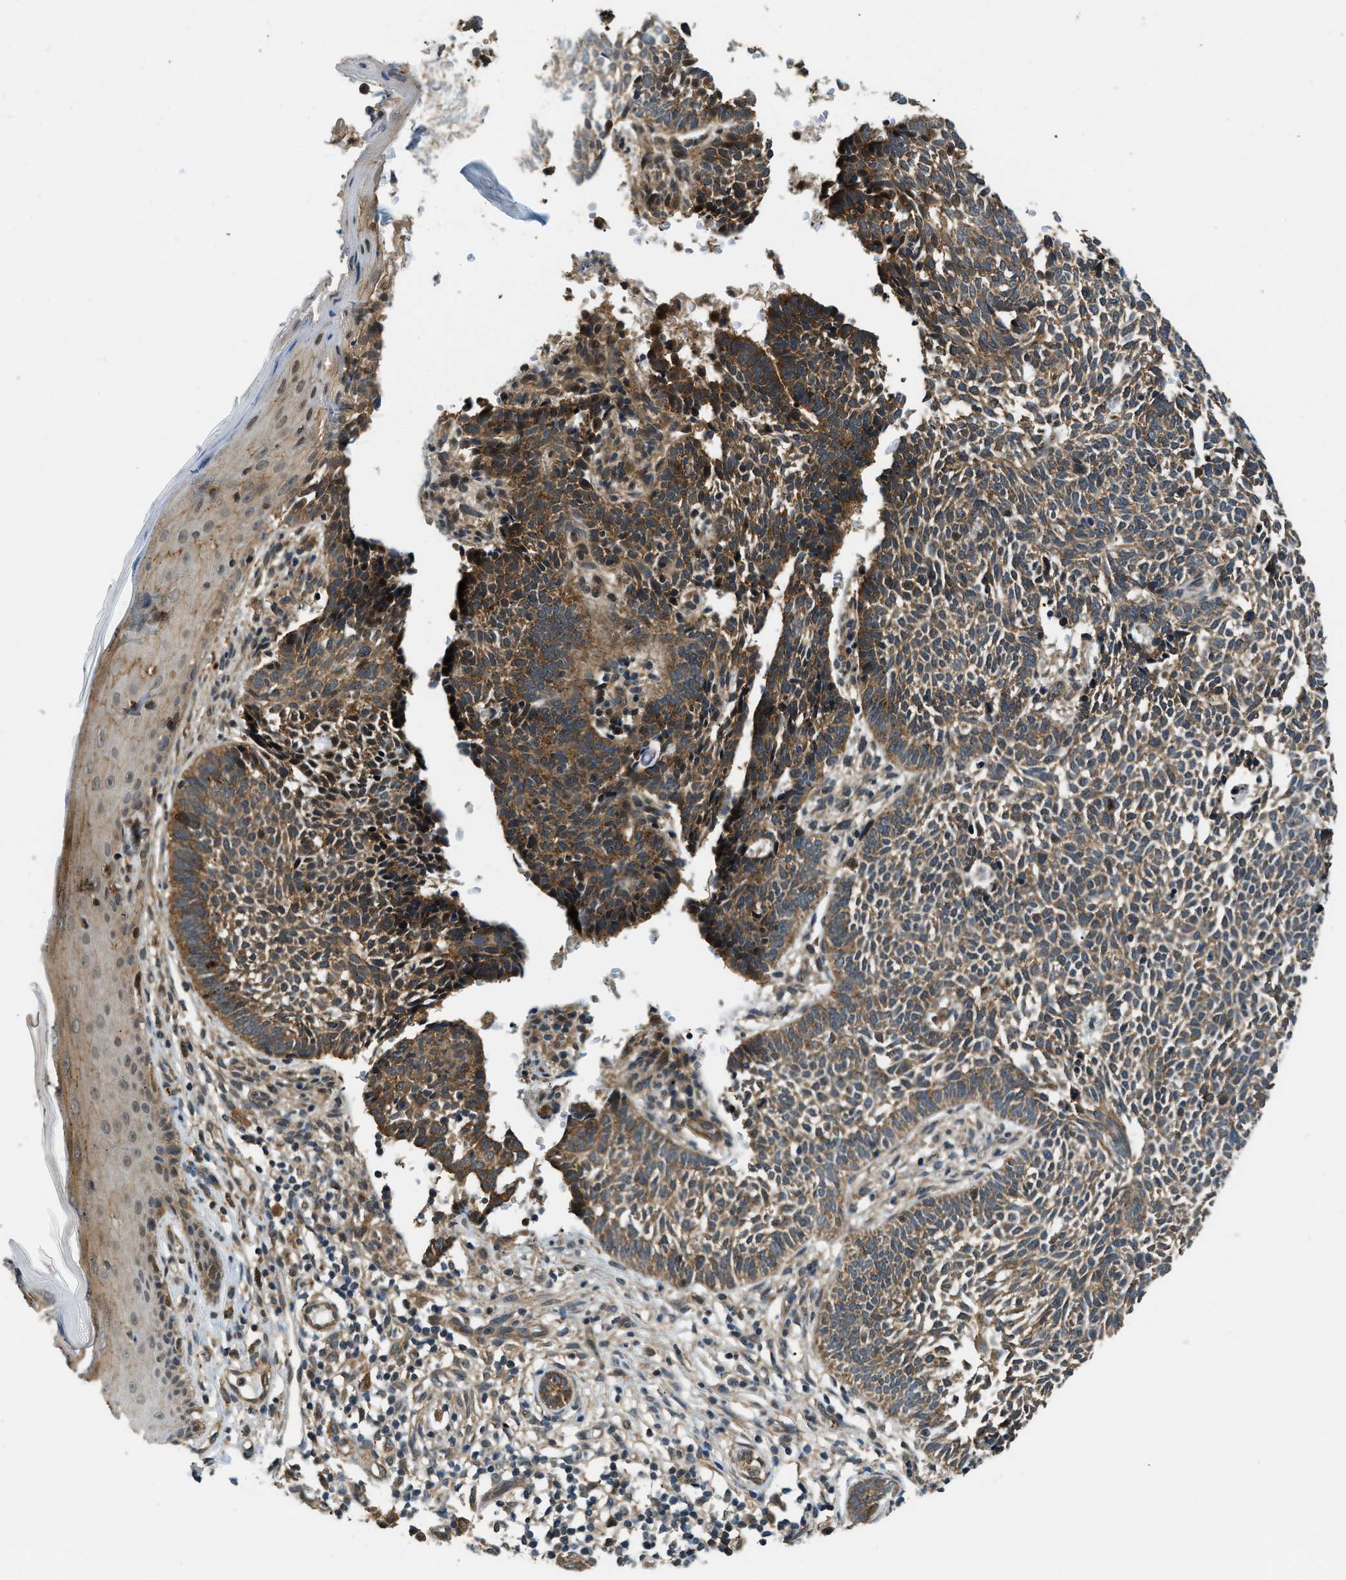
{"staining": {"intensity": "strong", "quantity": "25%-75%", "location": "cytoplasmic/membranous"}, "tissue": "skin cancer", "cell_type": "Tumor cells", "image_type": "cancer", "snomed": [{"axis": "morphology", "description": "Normal tissue, NOS"}, {"axis": "morphology", "description": "Basal cell carcinoma"}, {"axis": "topography", "description": "Skin"}], "caption": "Skin cancer (basal cell carcinoma) stained for a protein (brown) shows strong cytoplasmic/membranous positive staining in approximately 25%-75% of tumor cells.", "gene": "CGN", "patient": {"sex": "male", "age": 87}}